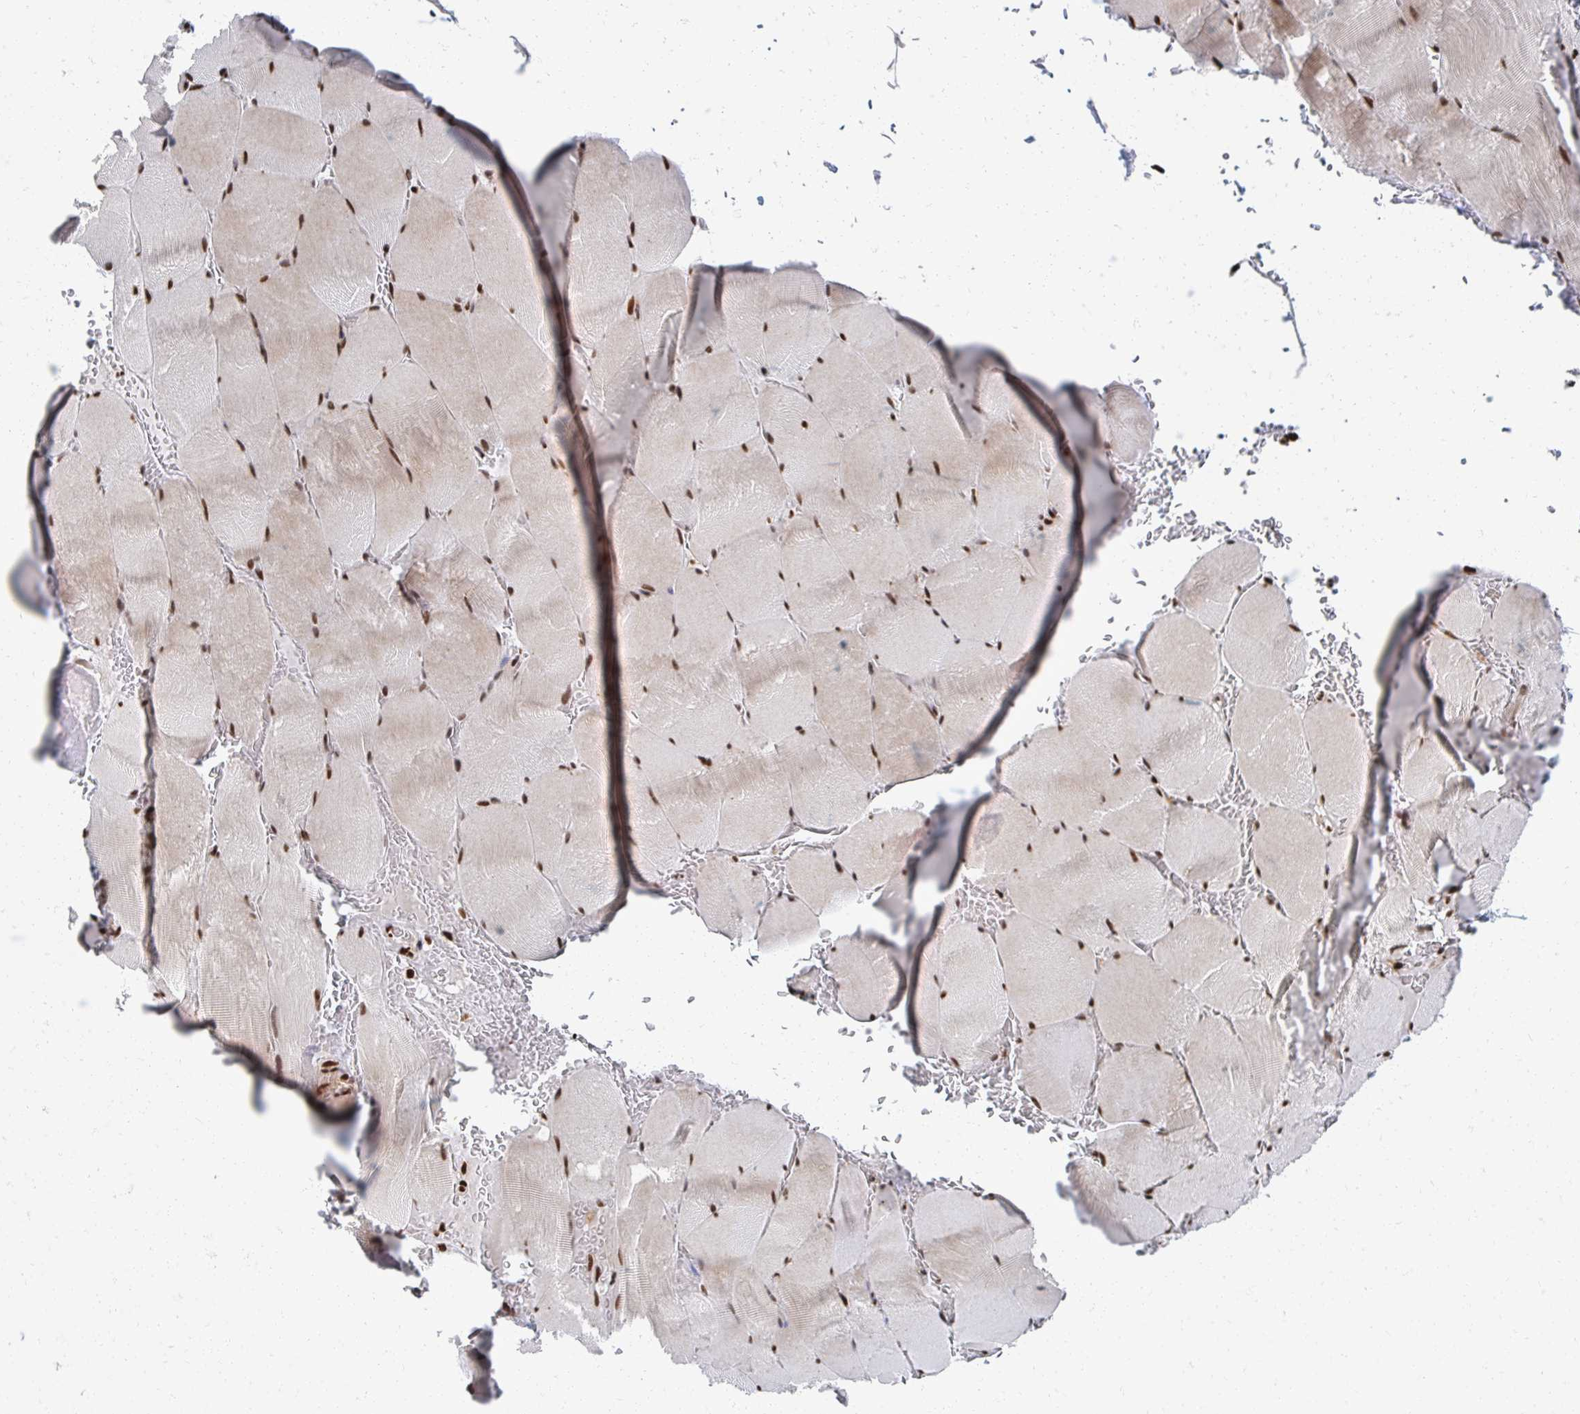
{"staining": {"intensity": "moderate", "quantity": "25%-75%", "location": "cytoplasmic/membranous,nuclear"}, "tissue": "skeletal muscle", "cell_type": "Myocytes", "image_type": "normal", "snomed": [{"axis": "morphology", "description": "Normal tissue, NOS"}, {"axis": "topography", "description": "Skeletal muscle"}, {"axis": "topography", "description": "Head-Neck"}], "caption": "This histopathology image exhibits immunohistochemistry (IHC) staining of benign skeletal muscle, with medium moderate cytoplasmic/membranous,nuclear staining in approximately 25%-75% of myocytes.", "gene": "RBBP4", "patient": {"sex": "male", "age": 66}}